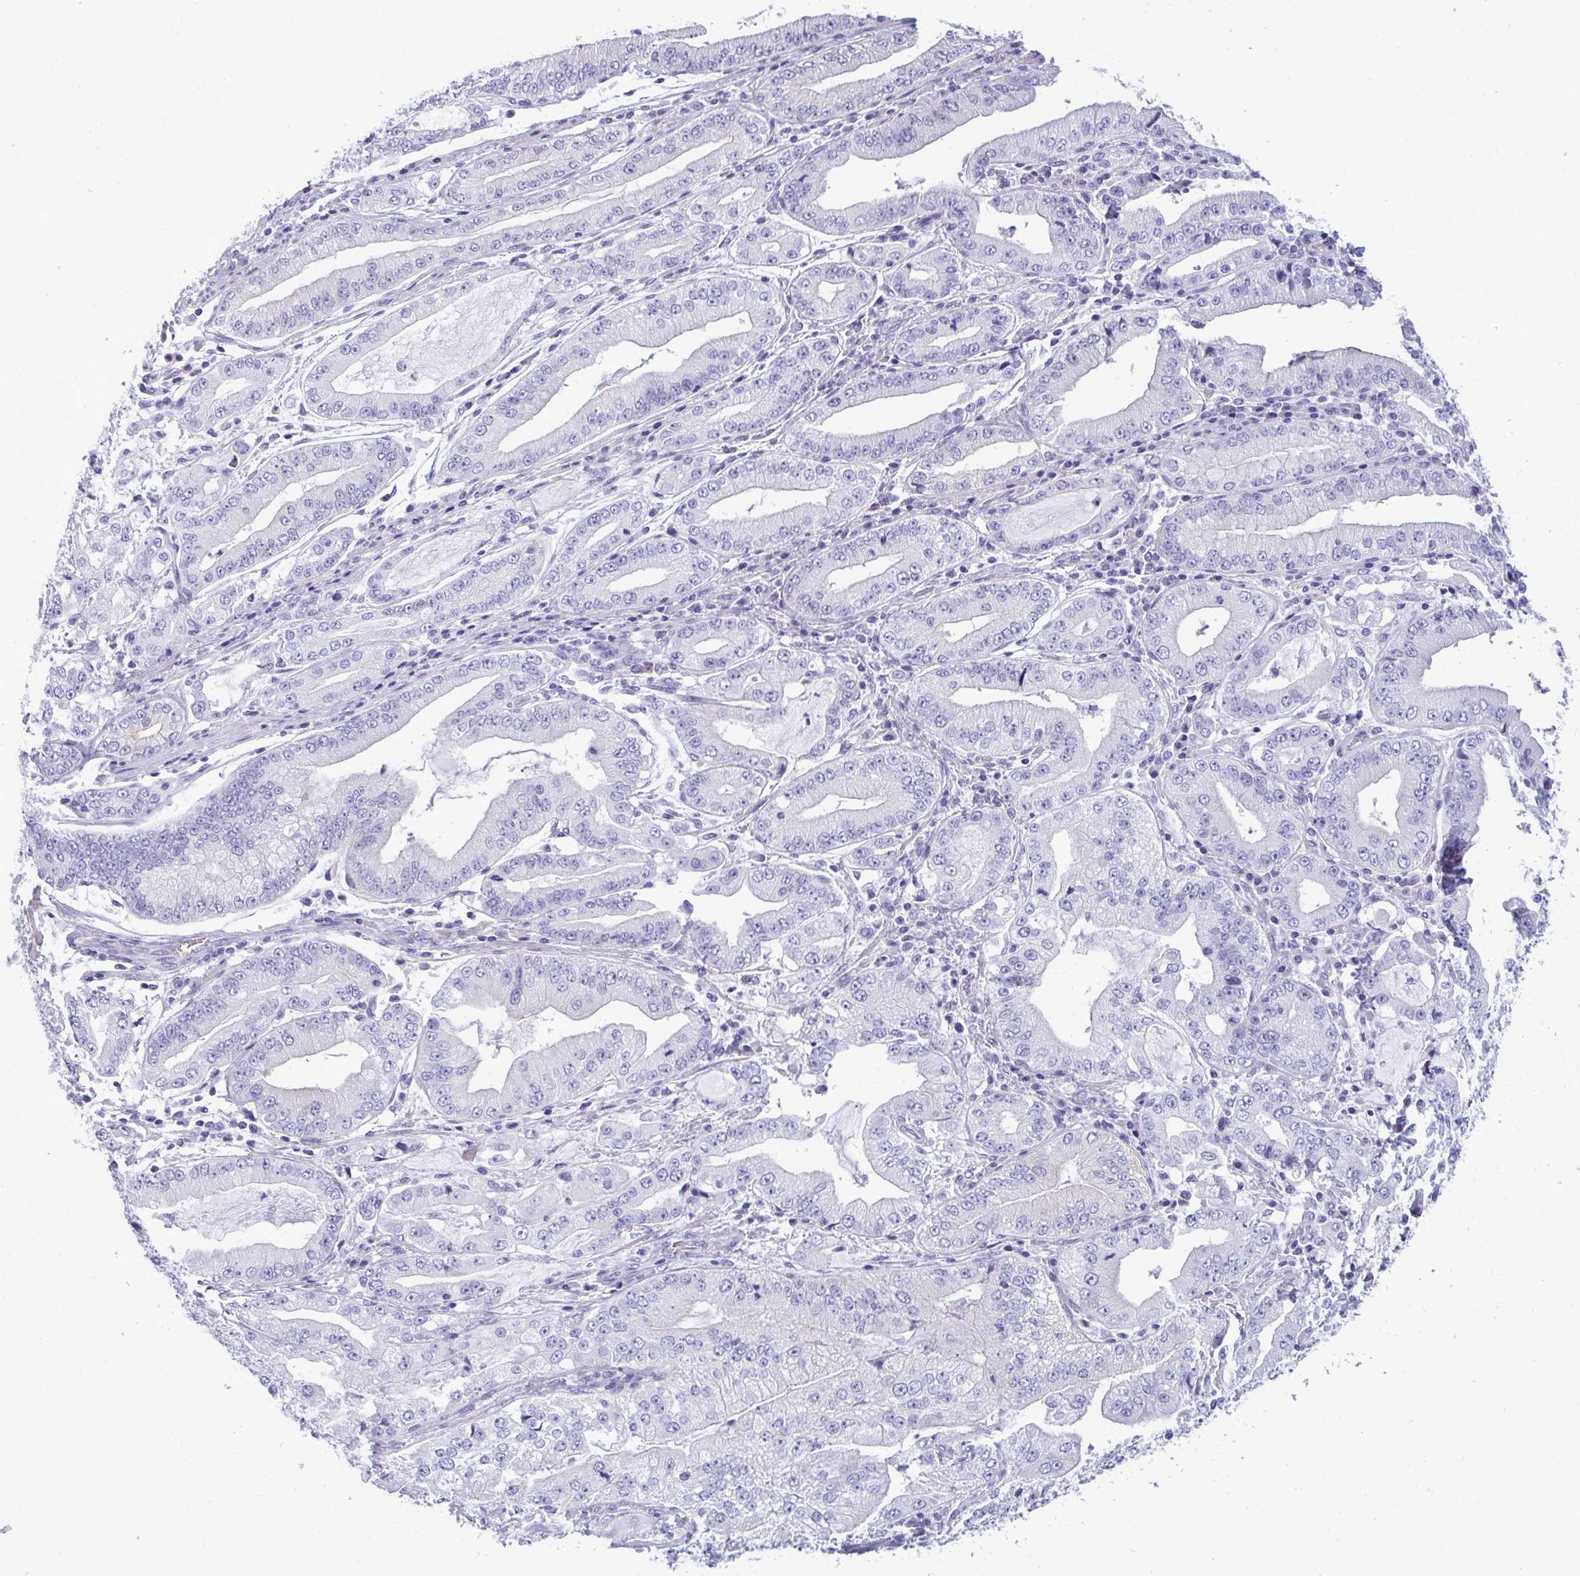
{"staining": {"intensity": "negative", "quantity": "none", "location": "none"}, "tissue": "stomach cancer", "cell_type": "Tumor cells", "image_type": "cancer", "snomed": [{"axis": "morphology", "description": "Adenocarcinoma, NOS"}, {"axis": "topography", "description": "Stomach, upper"}], "caption": "High power microscopy histopathology image of an immunohistochemistry (IHC) image of stomach cancer (adenocarcinoma), revealing no significant staining in tumor cells. (DAB (3,3'-diaminobenzidine) immunohistochemistry (IHC) with hematoxylin counter stain).", "gene": "MYH10", "patient": {"sex": "female", "age": 74}}